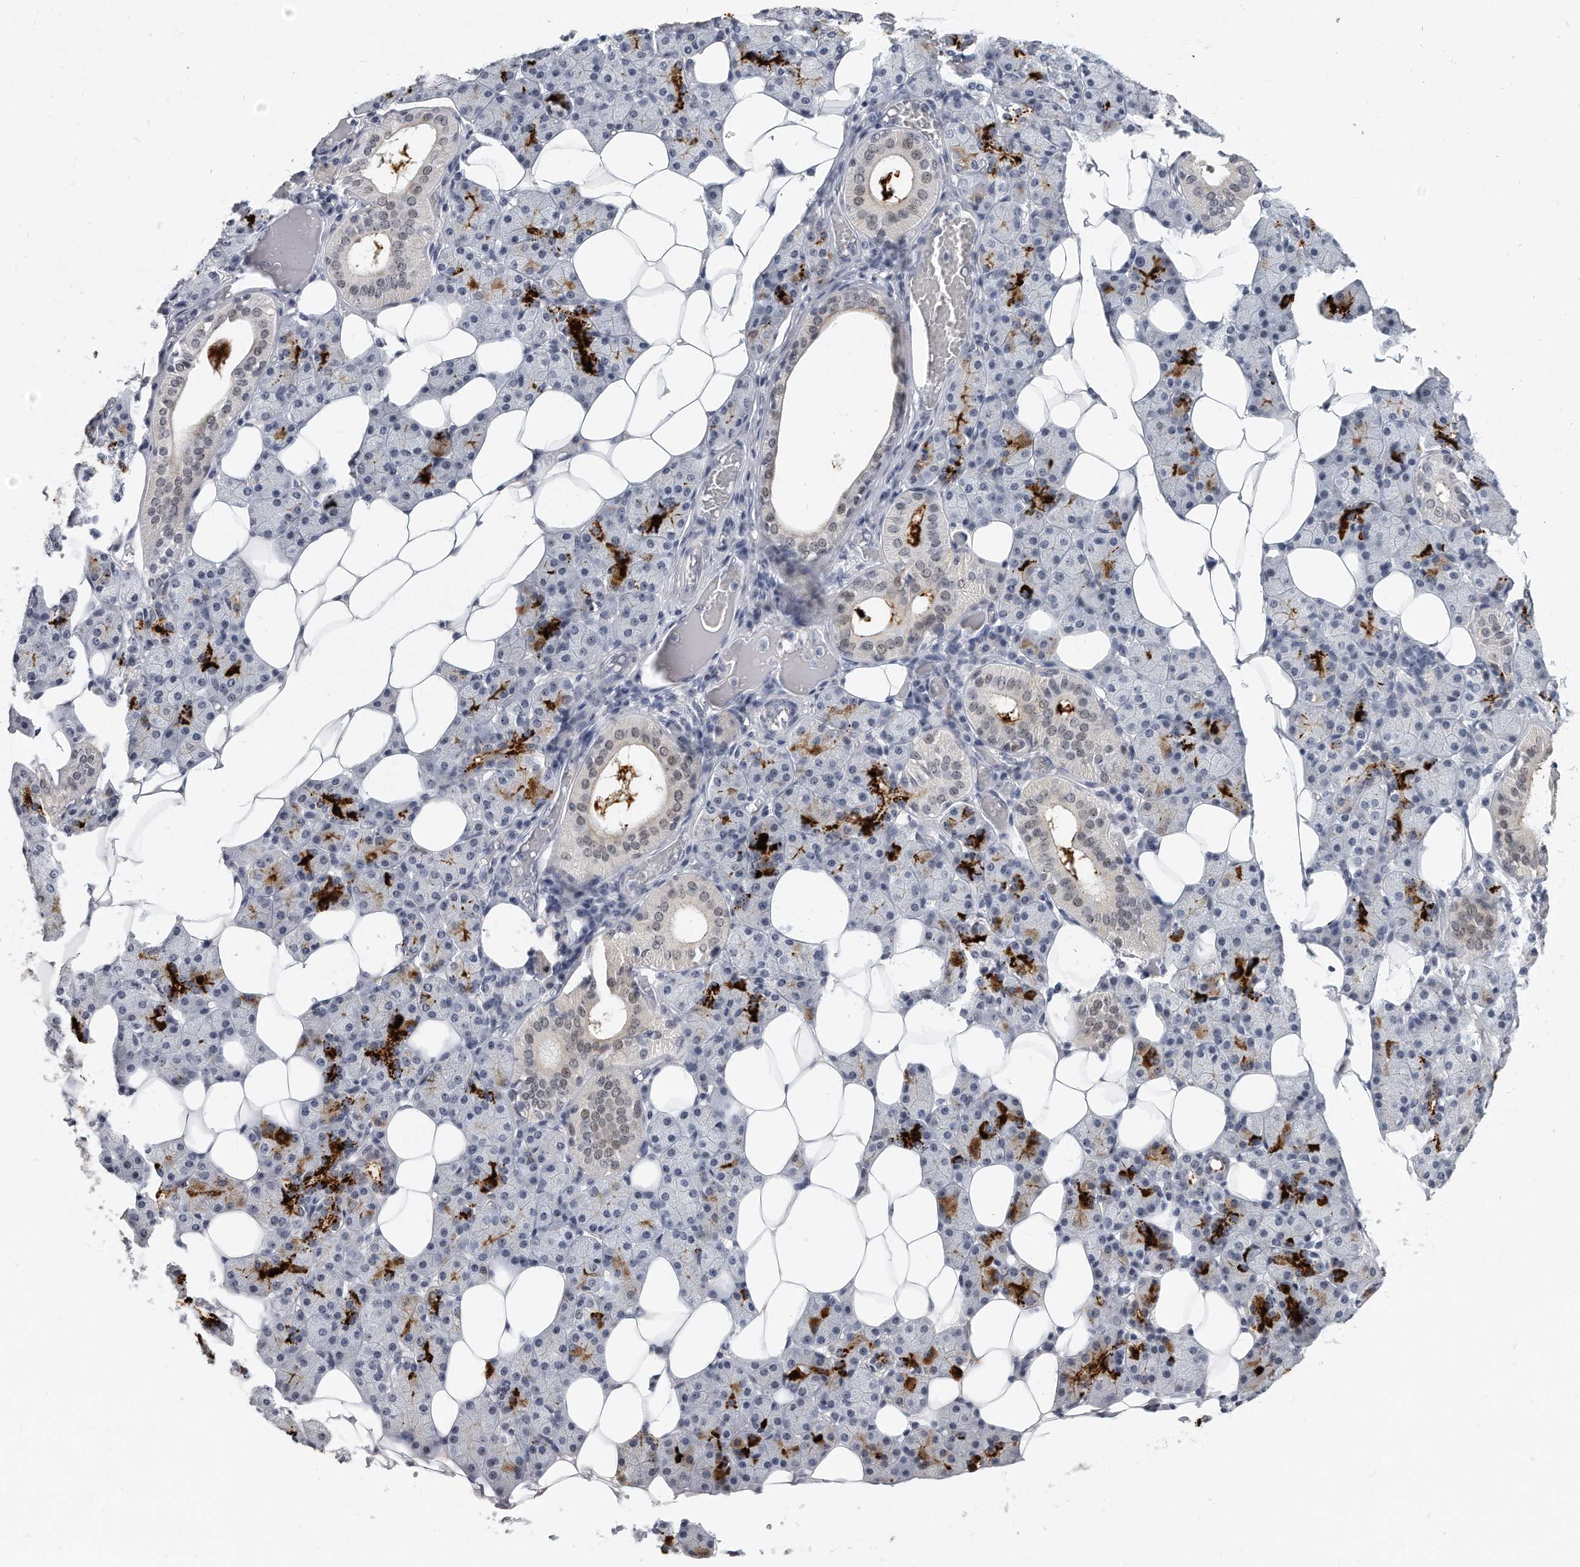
{"staining": {"intensity": "strong", "quantity": "<25%", "location": "cytoplasmic/membranous"}, "tissue": "salivary gland", "cell_type": "Glandular cells", "image_type": "normal", "snomed": [{"axis": "morphology", "description": "Normal tissue, NOS"}, {"axis": "topography", "description": "Salivary gland"}], "caption": "The image shows staining of normal salivary gland, revealing strong cytoplasmic/membranous protein expression (brown color) within glandular cells.", "gene": "TFCP2L1", "patient": {"sex": "female", "age": 33}}